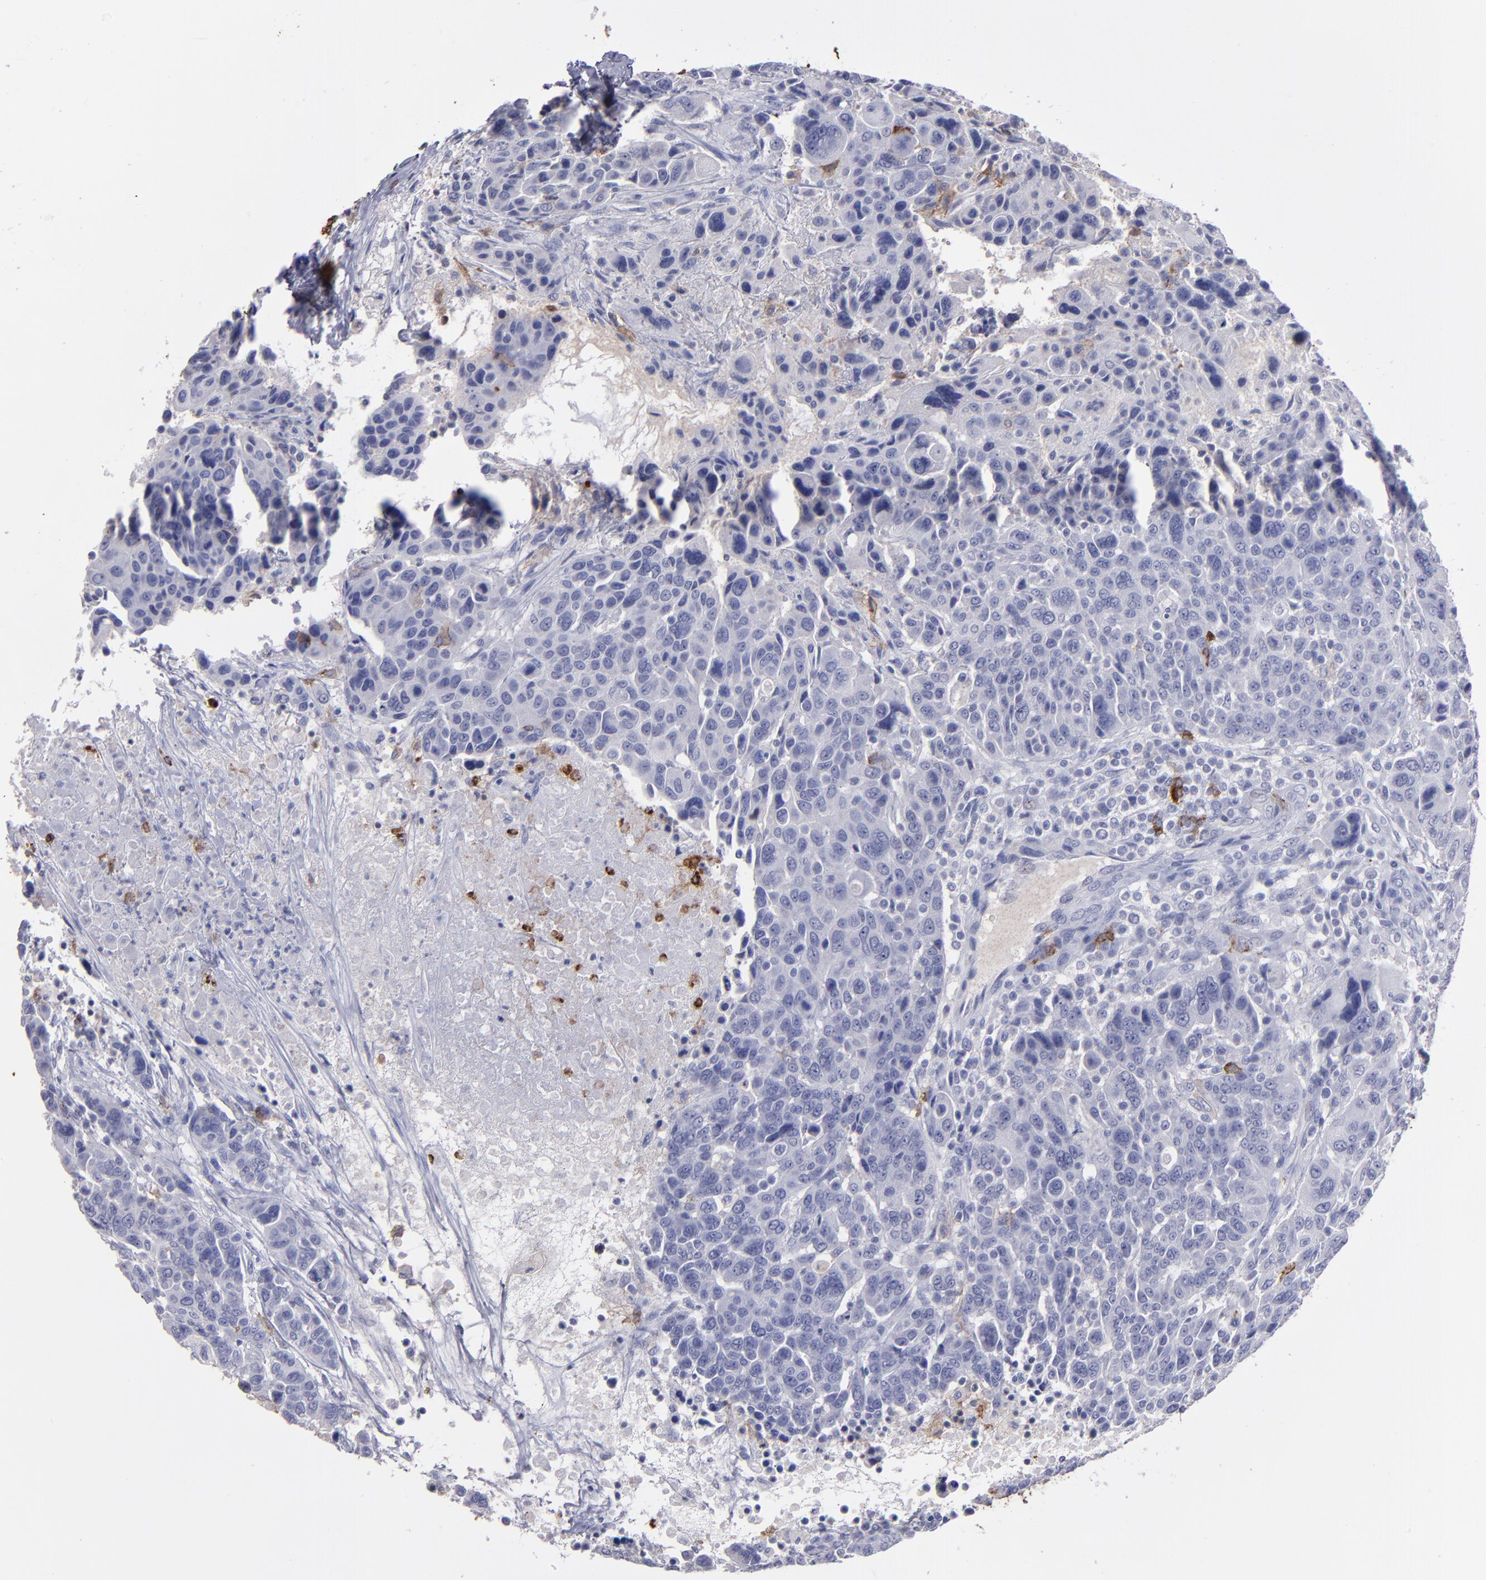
{"staining": {"intensity": "negative", "quantity": "none", "location": "none"}, "tissue": "breast cancer", "cell_type": "Tumor cells", "image_type": "cancer", "snomed": [{"axis": "morphology", "description": "Duct carcinoma"}, {"axis": "topography", "description": "Breast"}], "caption": "Histopathology image shows no protein expression in tumor cells of infiltrating ductal carcinoma (breast) tissue.", "gene": "CD36", "patient": {"sex": "female", "age": 37}}